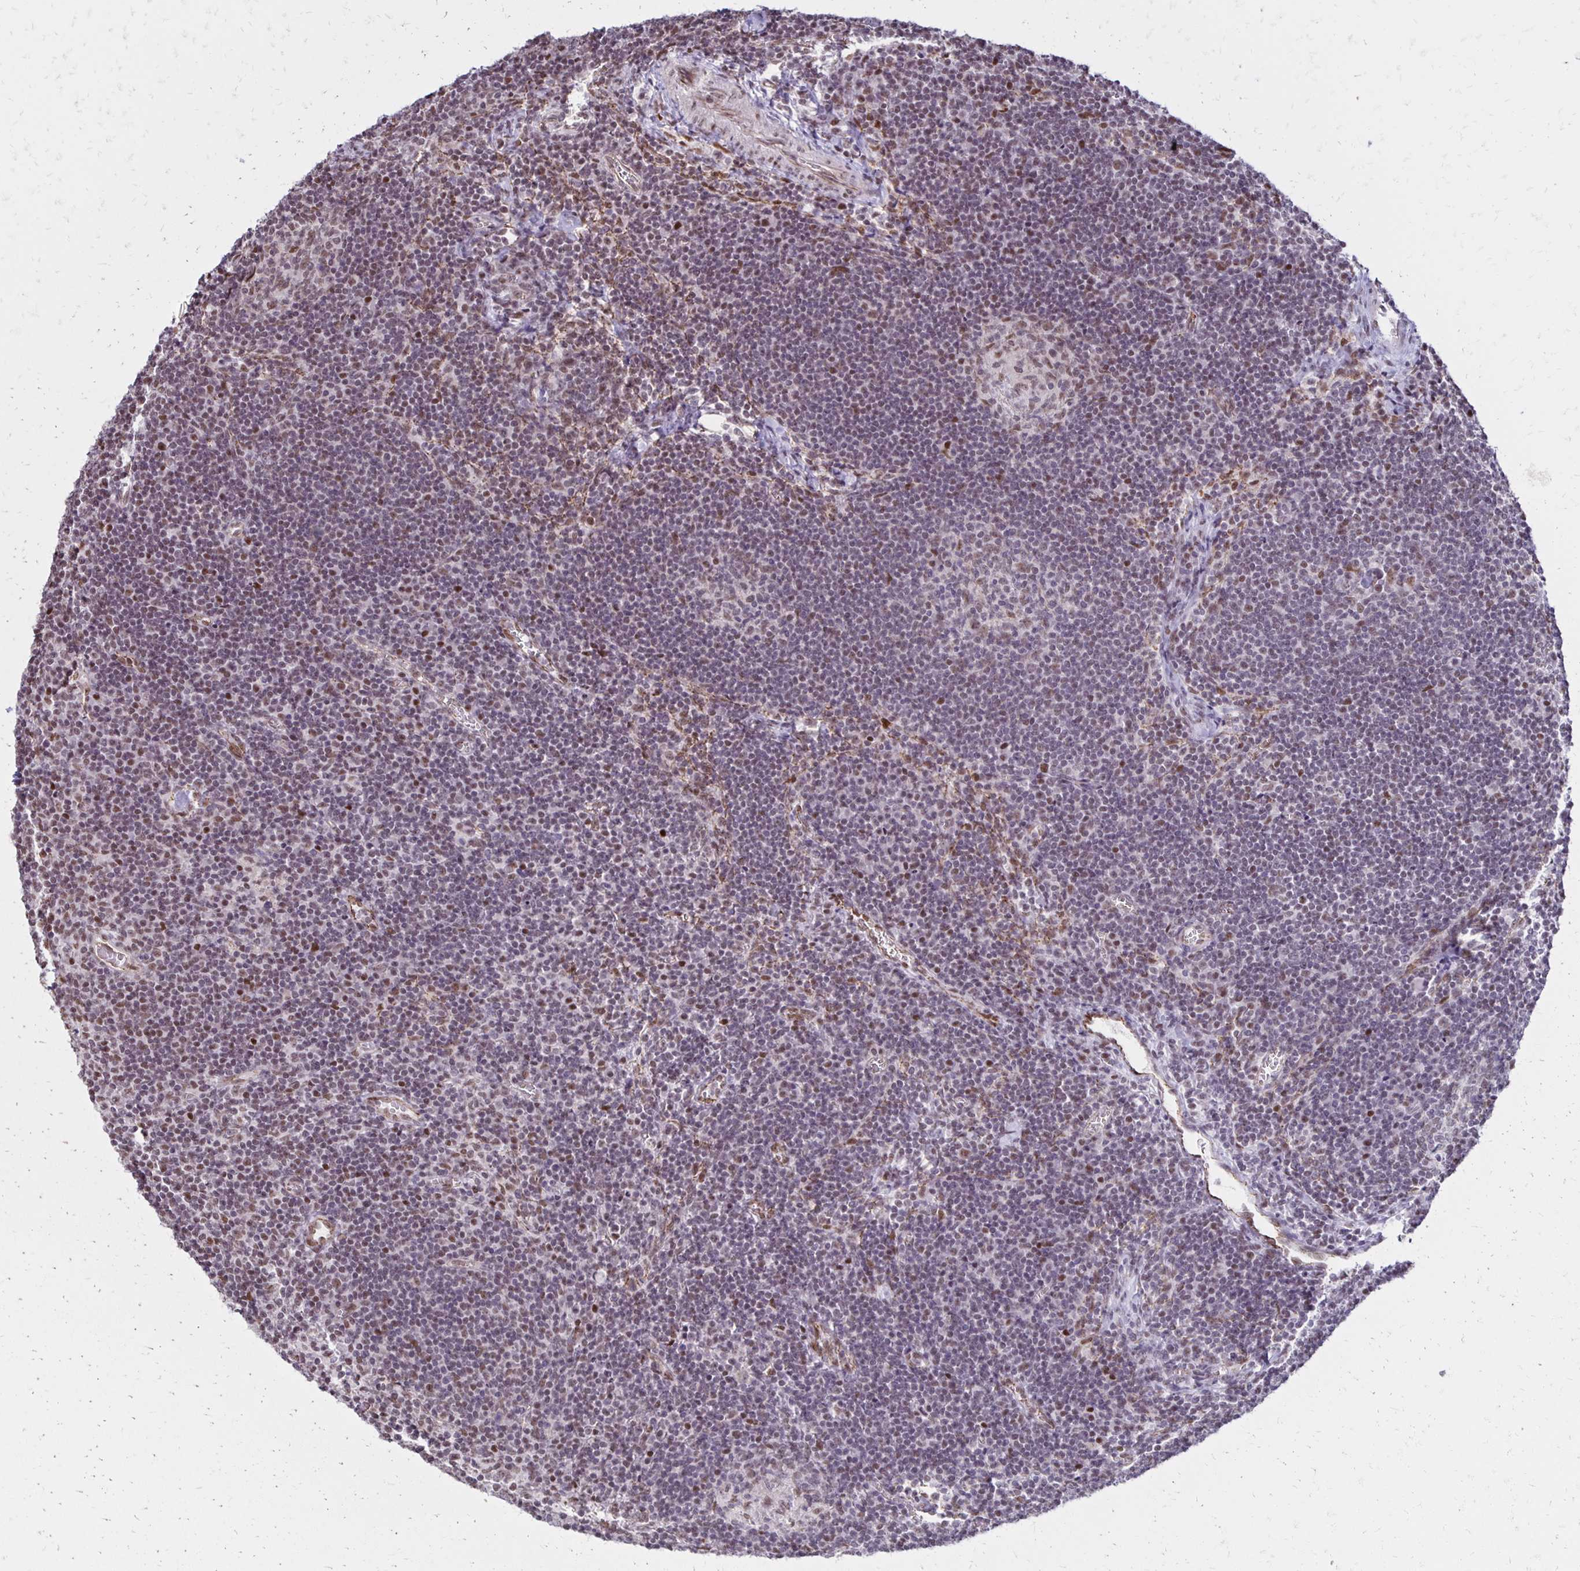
{"staining": {"intensity": "weak", "quantity": "25%-75%", "location": "nuclear"}, "tissue": "lymph node", "cell_type": "Germinal center cells", "image_type": "normal", "snomed": [{"axis": "morphology", "description": "Normal tissue, NOS"}, {"axis": "topography", "description": "Lymph node"}], "caption": "Brown immunohistochemical staining in normal human lymph node displays weak nuclear staining in approximately 25%-75% of germinal center cells.", "gene": "DDB2", "patient": {"sex": "male", "age": 67}}